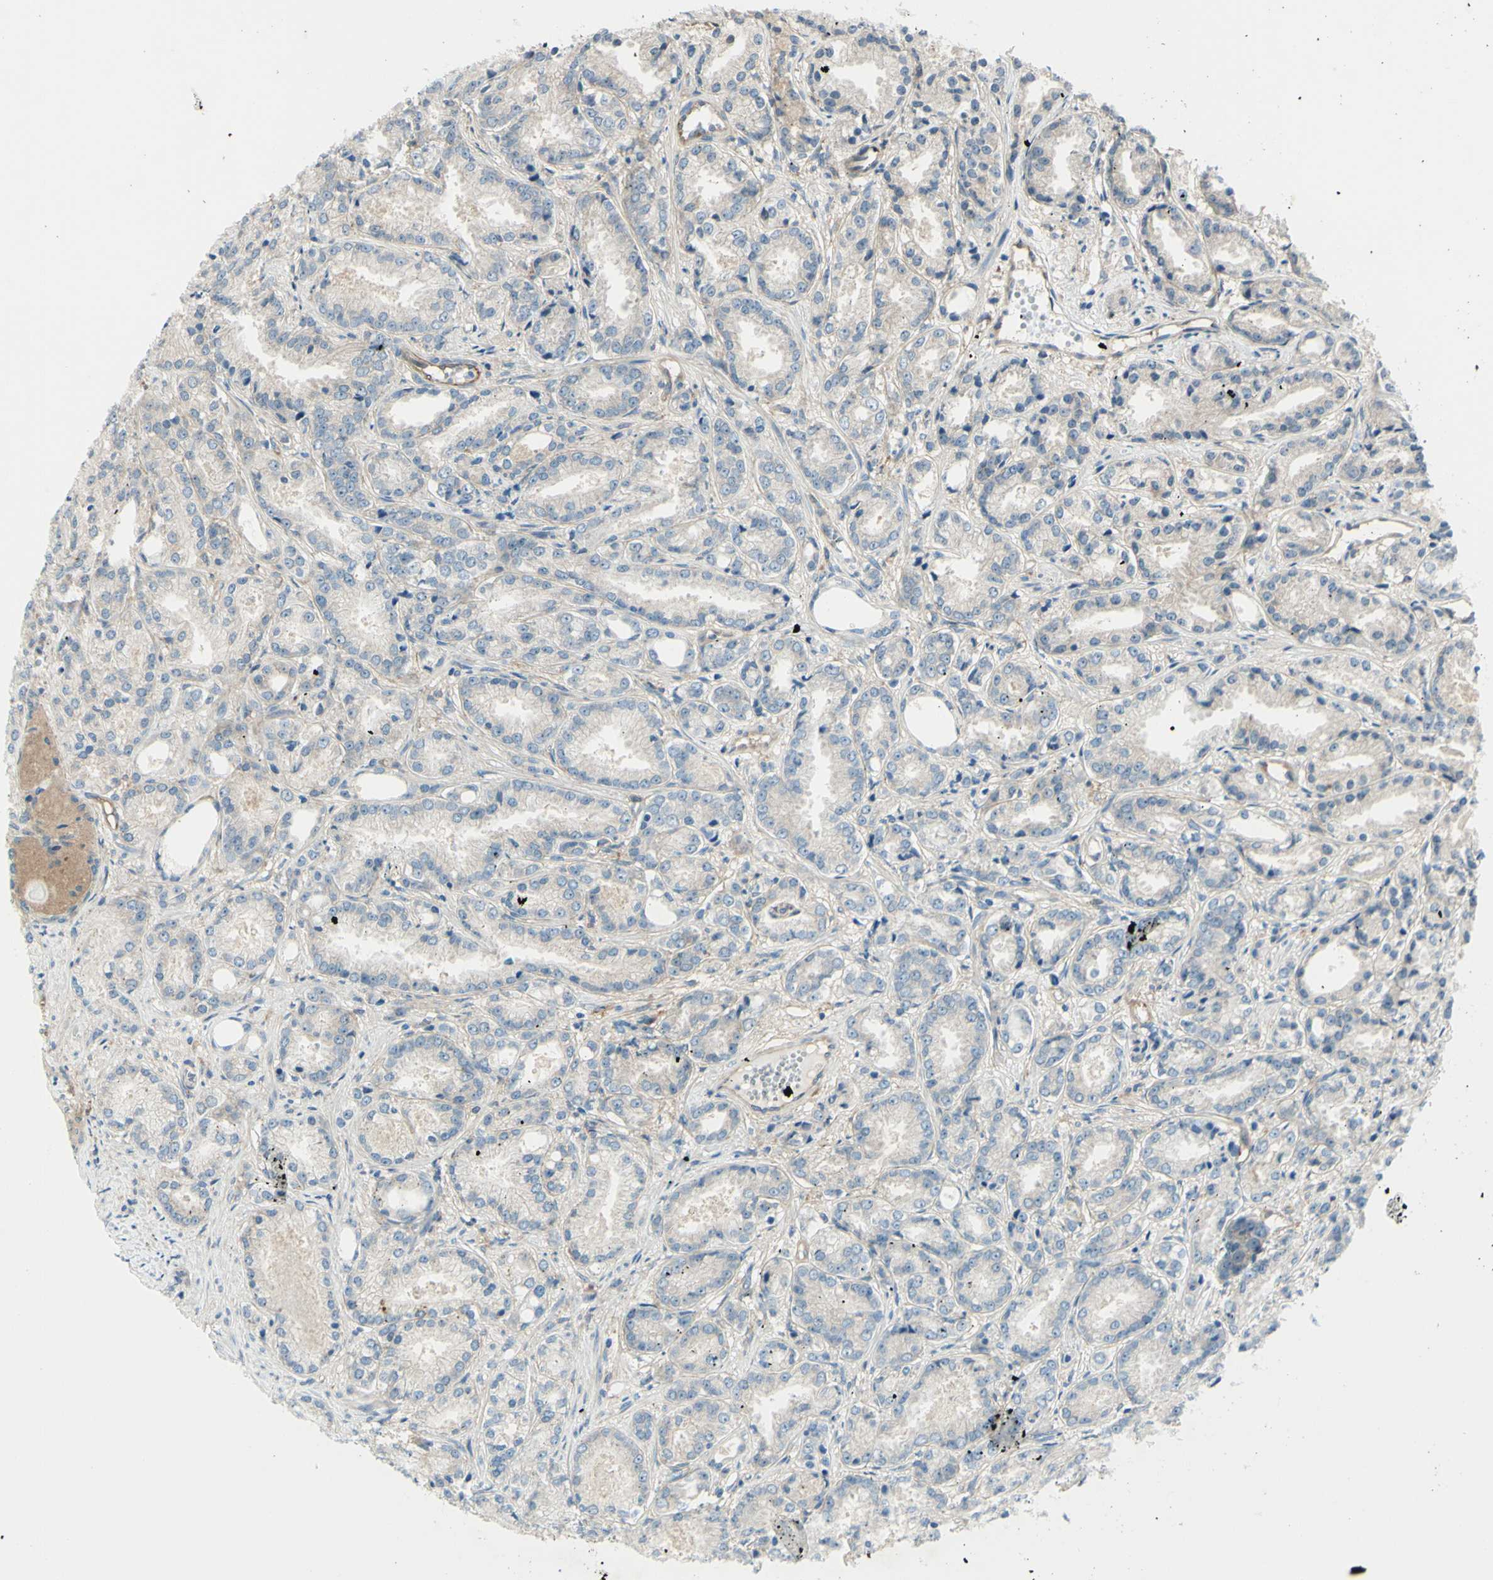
{"staining": {"intensity": "weak", "quantity": "<25%", "location": "cytoplasmic/membranous"}, "tissue": "prostate cancer", "cell_type": "Tumor cells", "image_type": "cancer", "snomed": [{"axis": "morphology", "description": "Adenocarcinoma, Low grade"}, {"axis": "topography", "description": "Prostate"}], "caption": "Adenocarcinoma (low-grade) (prostate) was stained to show a protein in brown. There is no significant positivity in tumor cells. The staining is performed using DAB (3,3'-diaminobenzidine) brown chromogen with nuclei counter-stained in using hematoxylin.", "gene": "IGSF9B", "patient": {"sex": "male", "age": 72}}